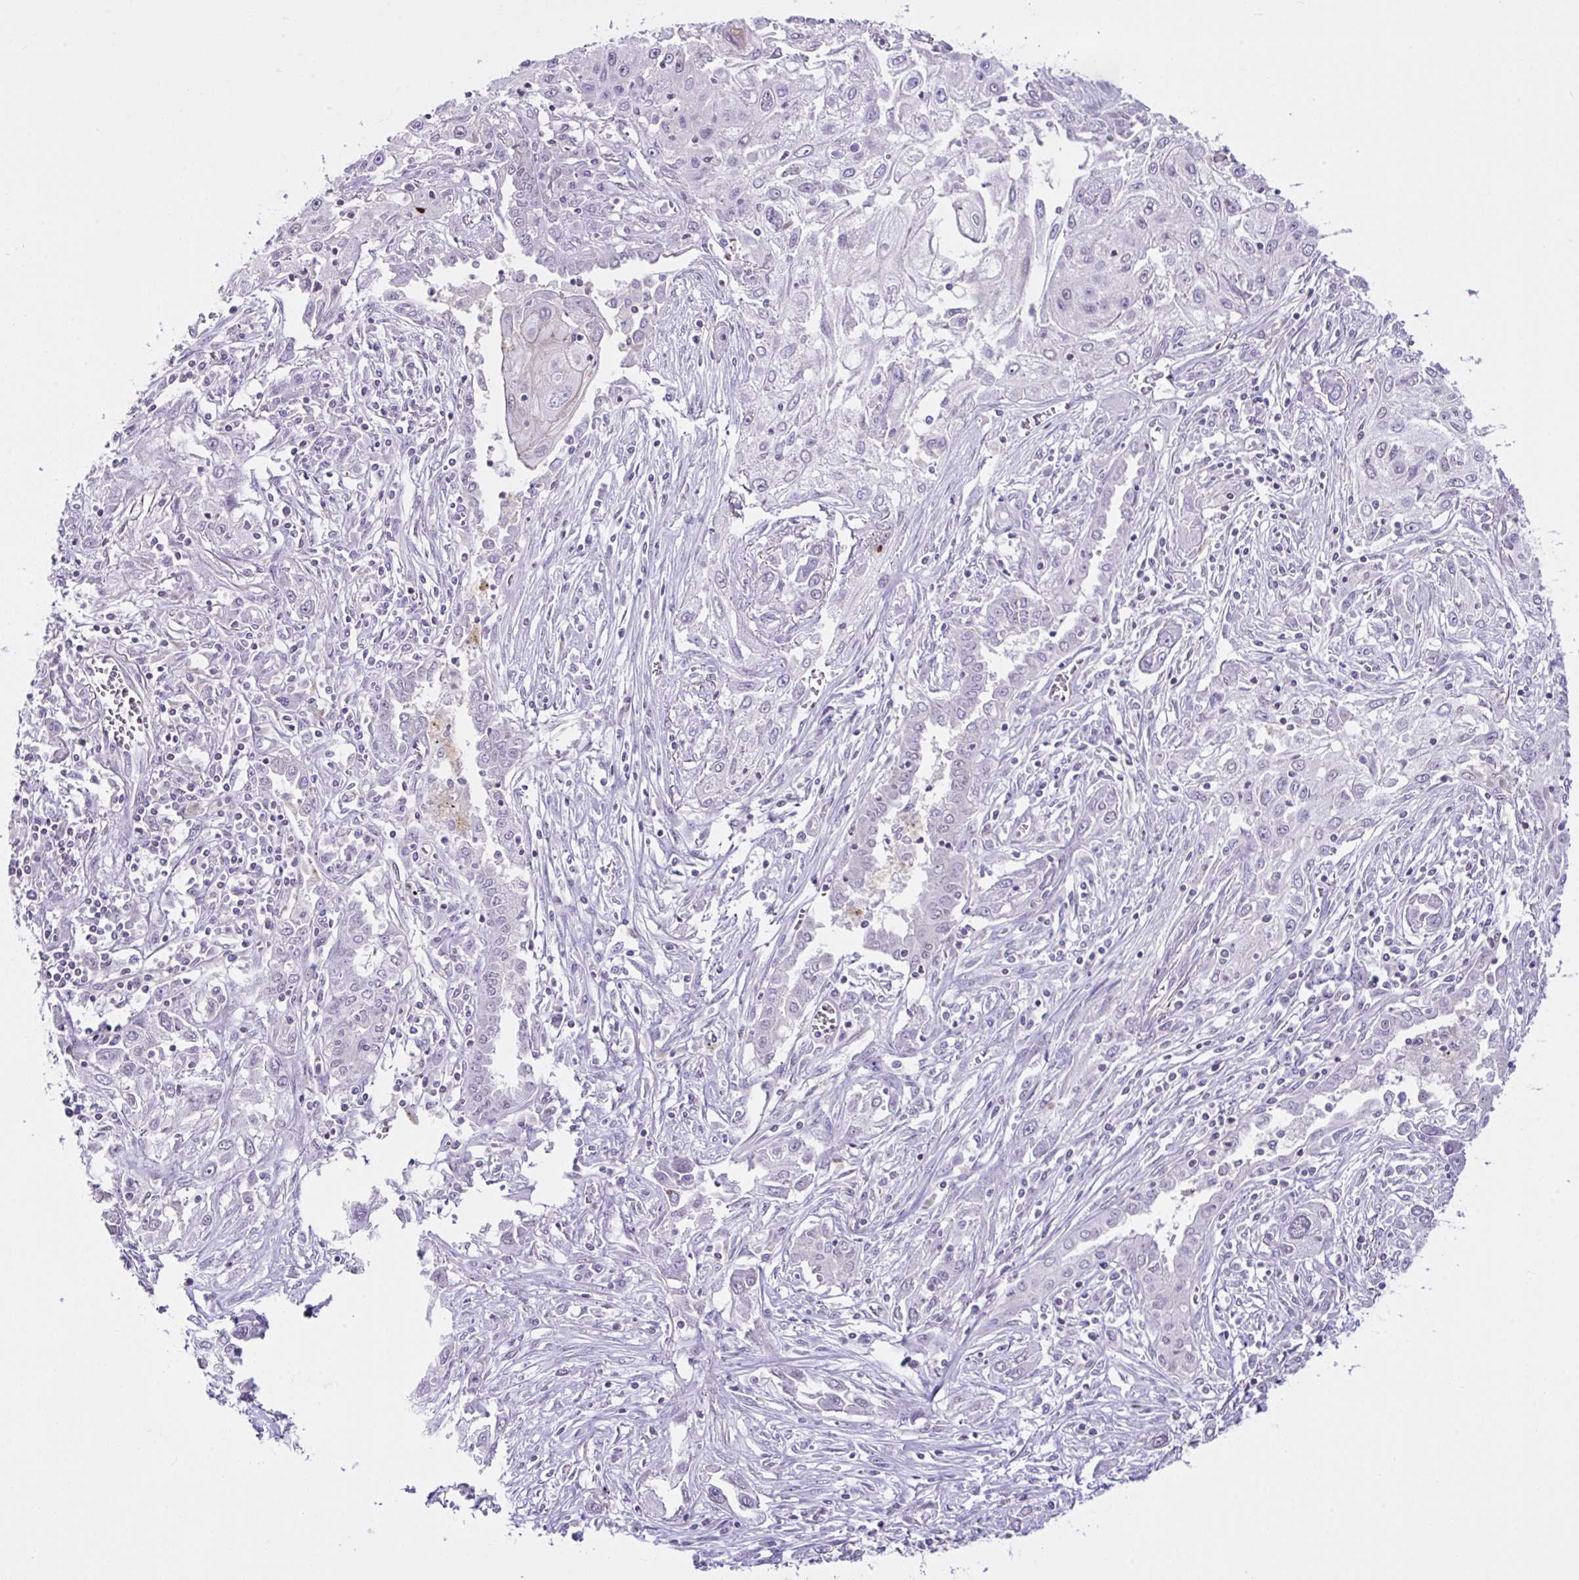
{"staining": {"intensity": "weak", "quantity": "<25%", "location": "nuclear"}, "tissue": "lung cancer", "cell_type": "Tumor cells", "image_type": "cancer", "snomed": [{"axis": "morphology", "description": "Squamous cell carcinoma, NOS"}, {"axis": "topography", "description": "Lung"}], "caption": "Immunohistochemistry (IHC) of human lung squamous cell carcinoma demonstrates no staining in tumor cells.", "gene": "D2HGDH", "patient": {"sex": "female", "age": 69}}